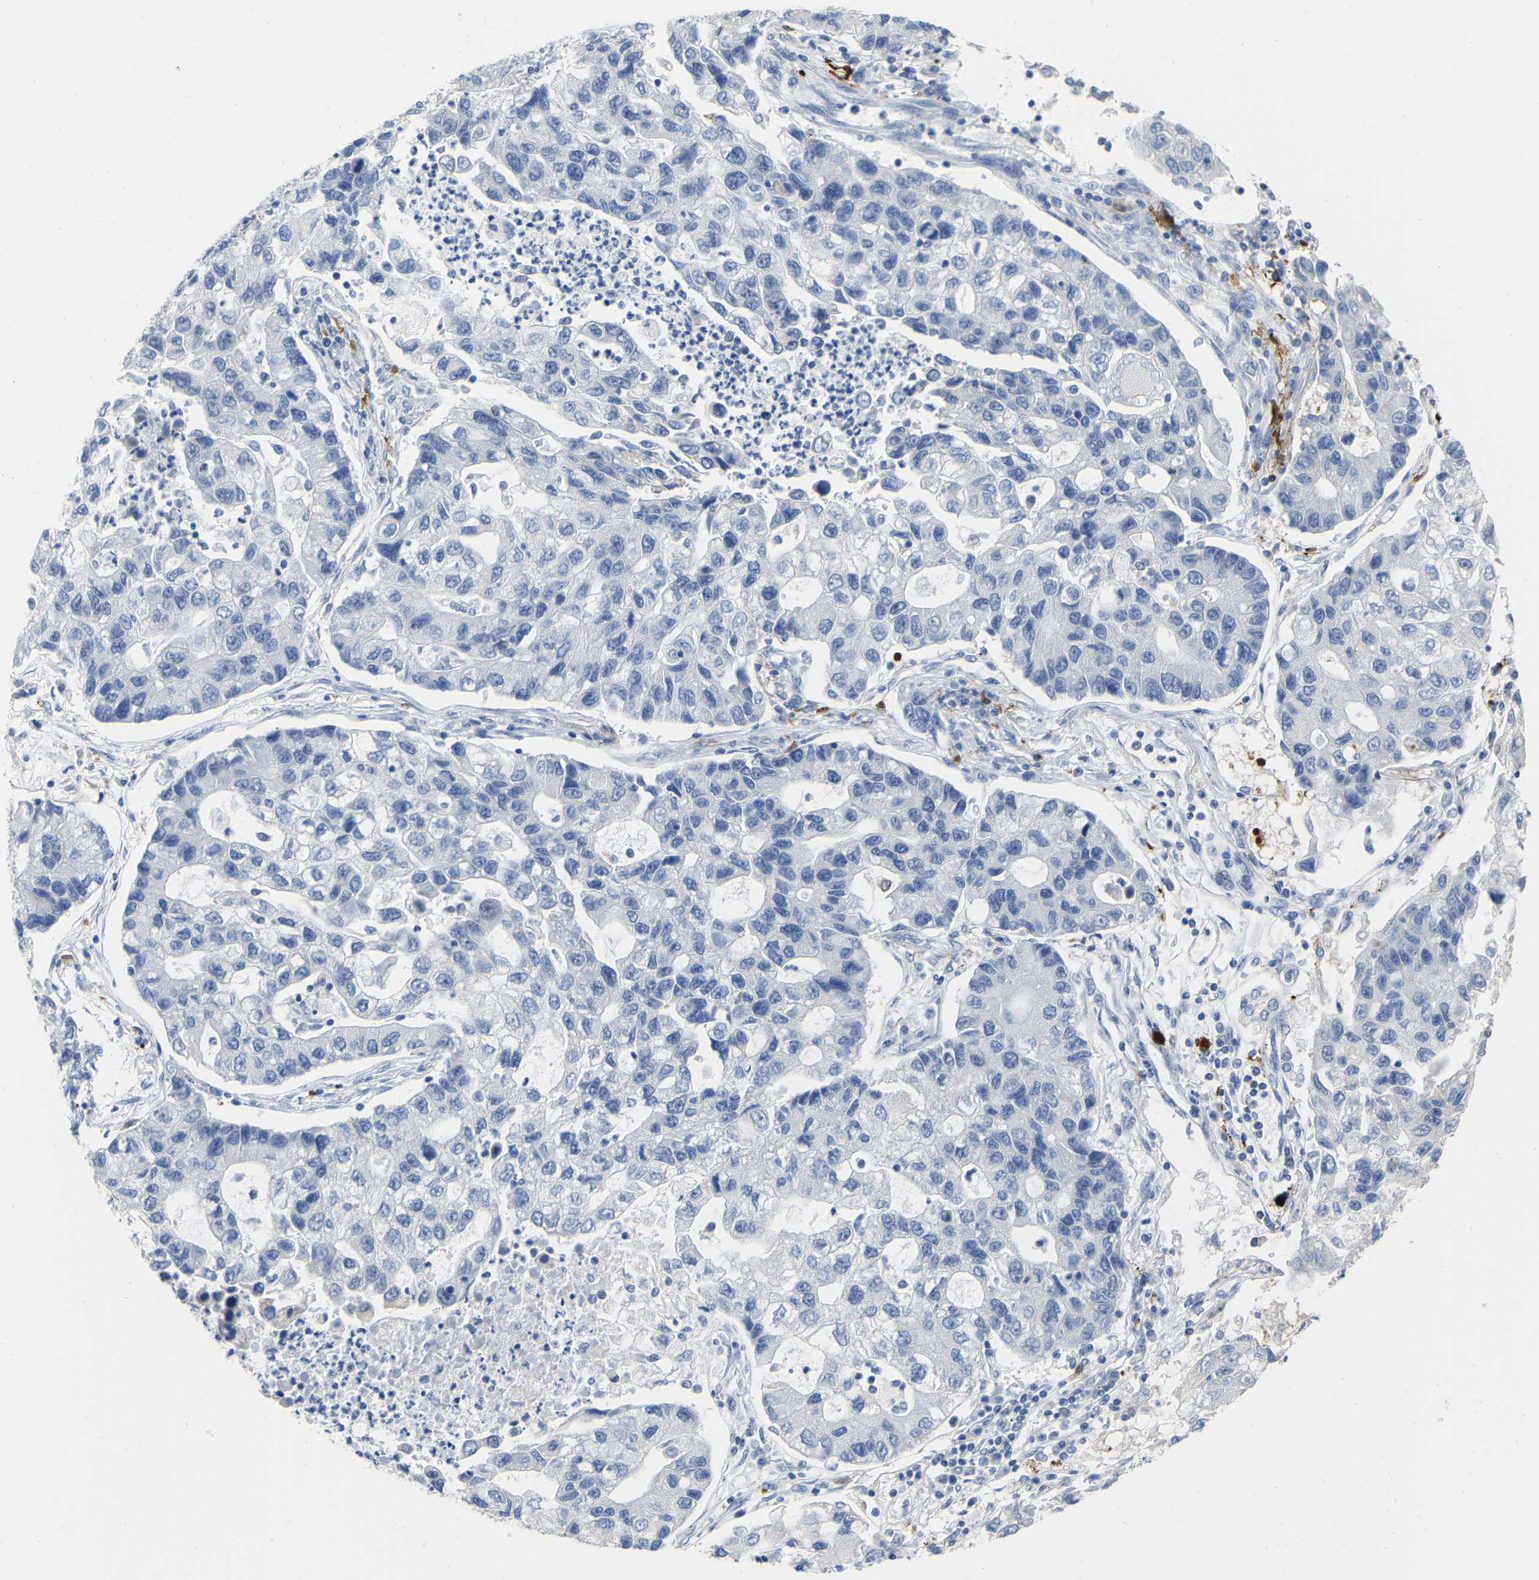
{"staining": {"intensity": "negative", "quantity": "none", "location": "none"}, "tissue": "lung cancer", "cell_type": "Tumor cells", "image_type": "cancer", "snomed": [{"axis": "morphology", "description": "Adenocarcinoma, NOS"}, {"axis": "topography", "description": "Lung"}], "caption": "Adenocarcinoma (lung) stained for a protein using immunohistochemistry (IHC) reveals no staining tumor cells.", "gene": "ULBP2", "patient": {"sex": "female", "age": 51}}